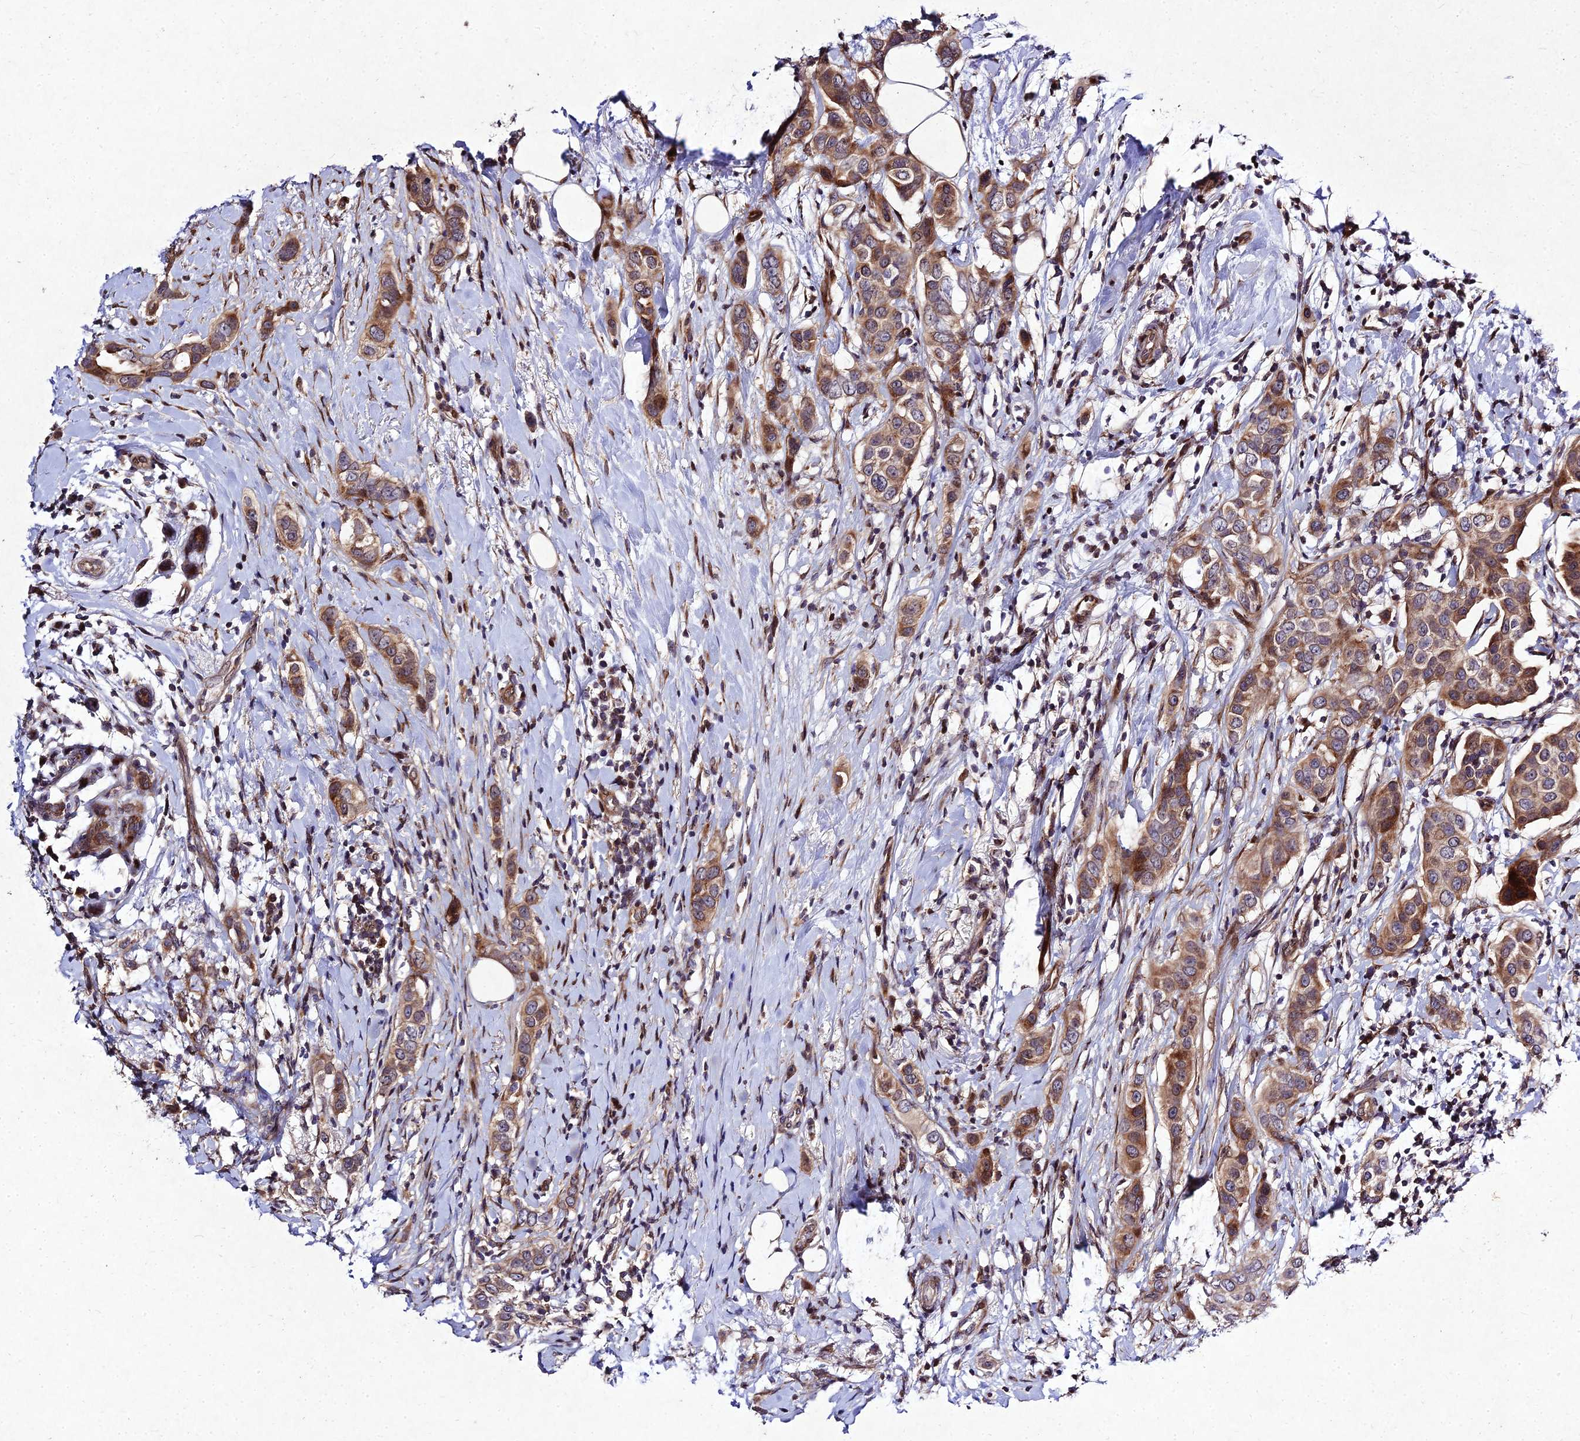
{"staining": {"intensity": "moderate", "quantity": ">75%", "location": "cytoplasmic/membranous"}, "tissue": "breast cancer", "cell_type": "Tumor cells", "image_type": "cancer", "snomed": [{"axis": "morphology", "description": "Lobular carcinoma"}, {"axis": "topography", "description": "Breast"}], "caption": "Moderate cytoplasmic/membranous protein positivity is seen in approximately >75% of tumor cells in breast lobular carcinoma.", "gene": "MKKS", "patient": {"sex": "female", "age": 51}}